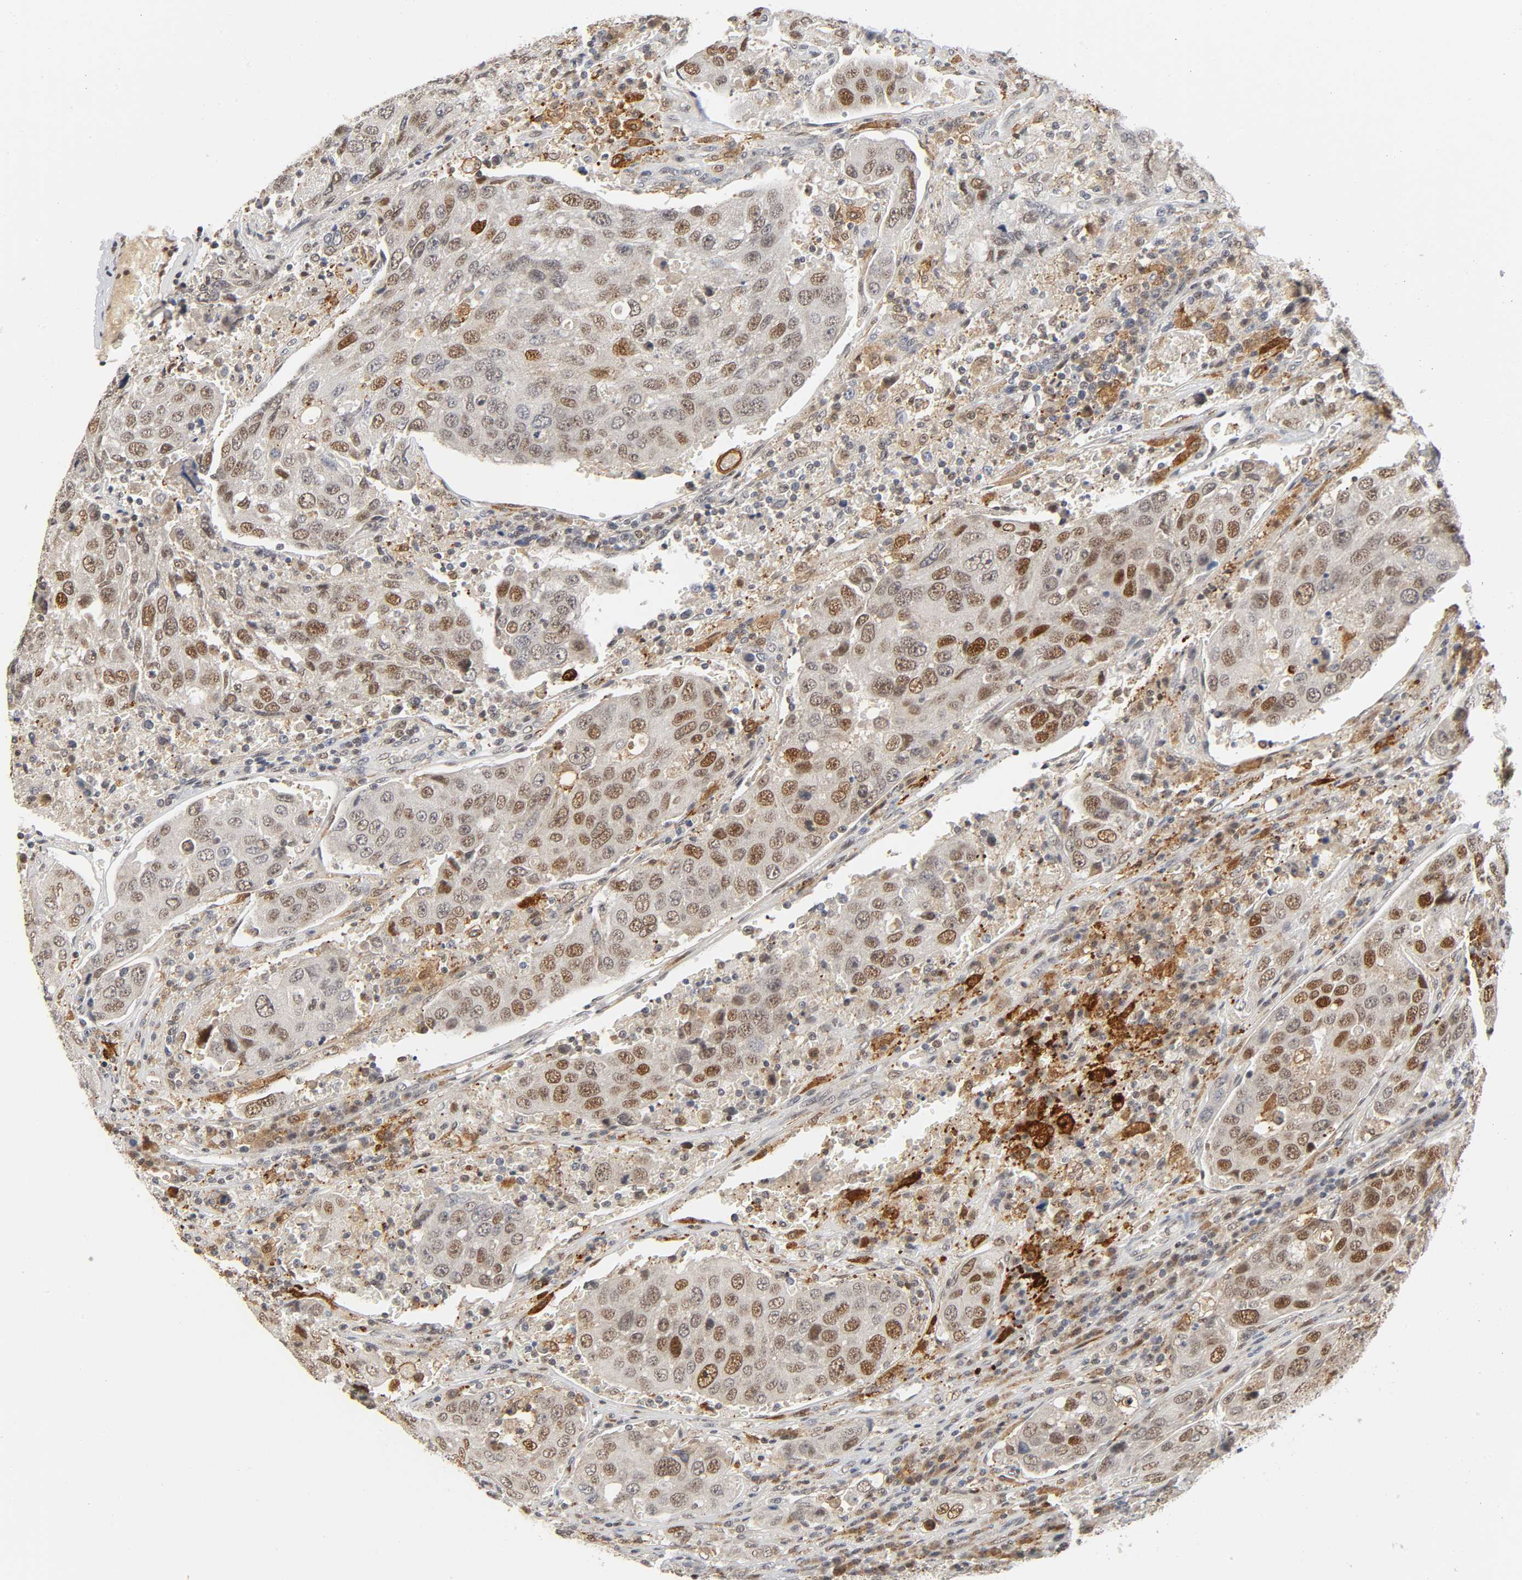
{"staining": {"intensity": "moderate", "quantity": "25%-75%", "location": "cytoplasmic/membranous"}, "tissue": "urothelial cancer", "cell_type": "Tumor cells", "image_type": "cancer", "snomed": [{"axis": "morphology", "description": "Urothelial carcinoma, High grade"}, {"axis": "topography", "description": "Lymph node"}, {"axis": "topography", "description": "Urinary bladder"}], "caption": "Urothelial cancer tissue reveals moderate cytoplasmic/membranous positivity in approximately 25%-75% of tumor cells, visualized by immunohistochemistry.", "gene": "KAT2B", "patient": {"sex": "male", "age": 51}}